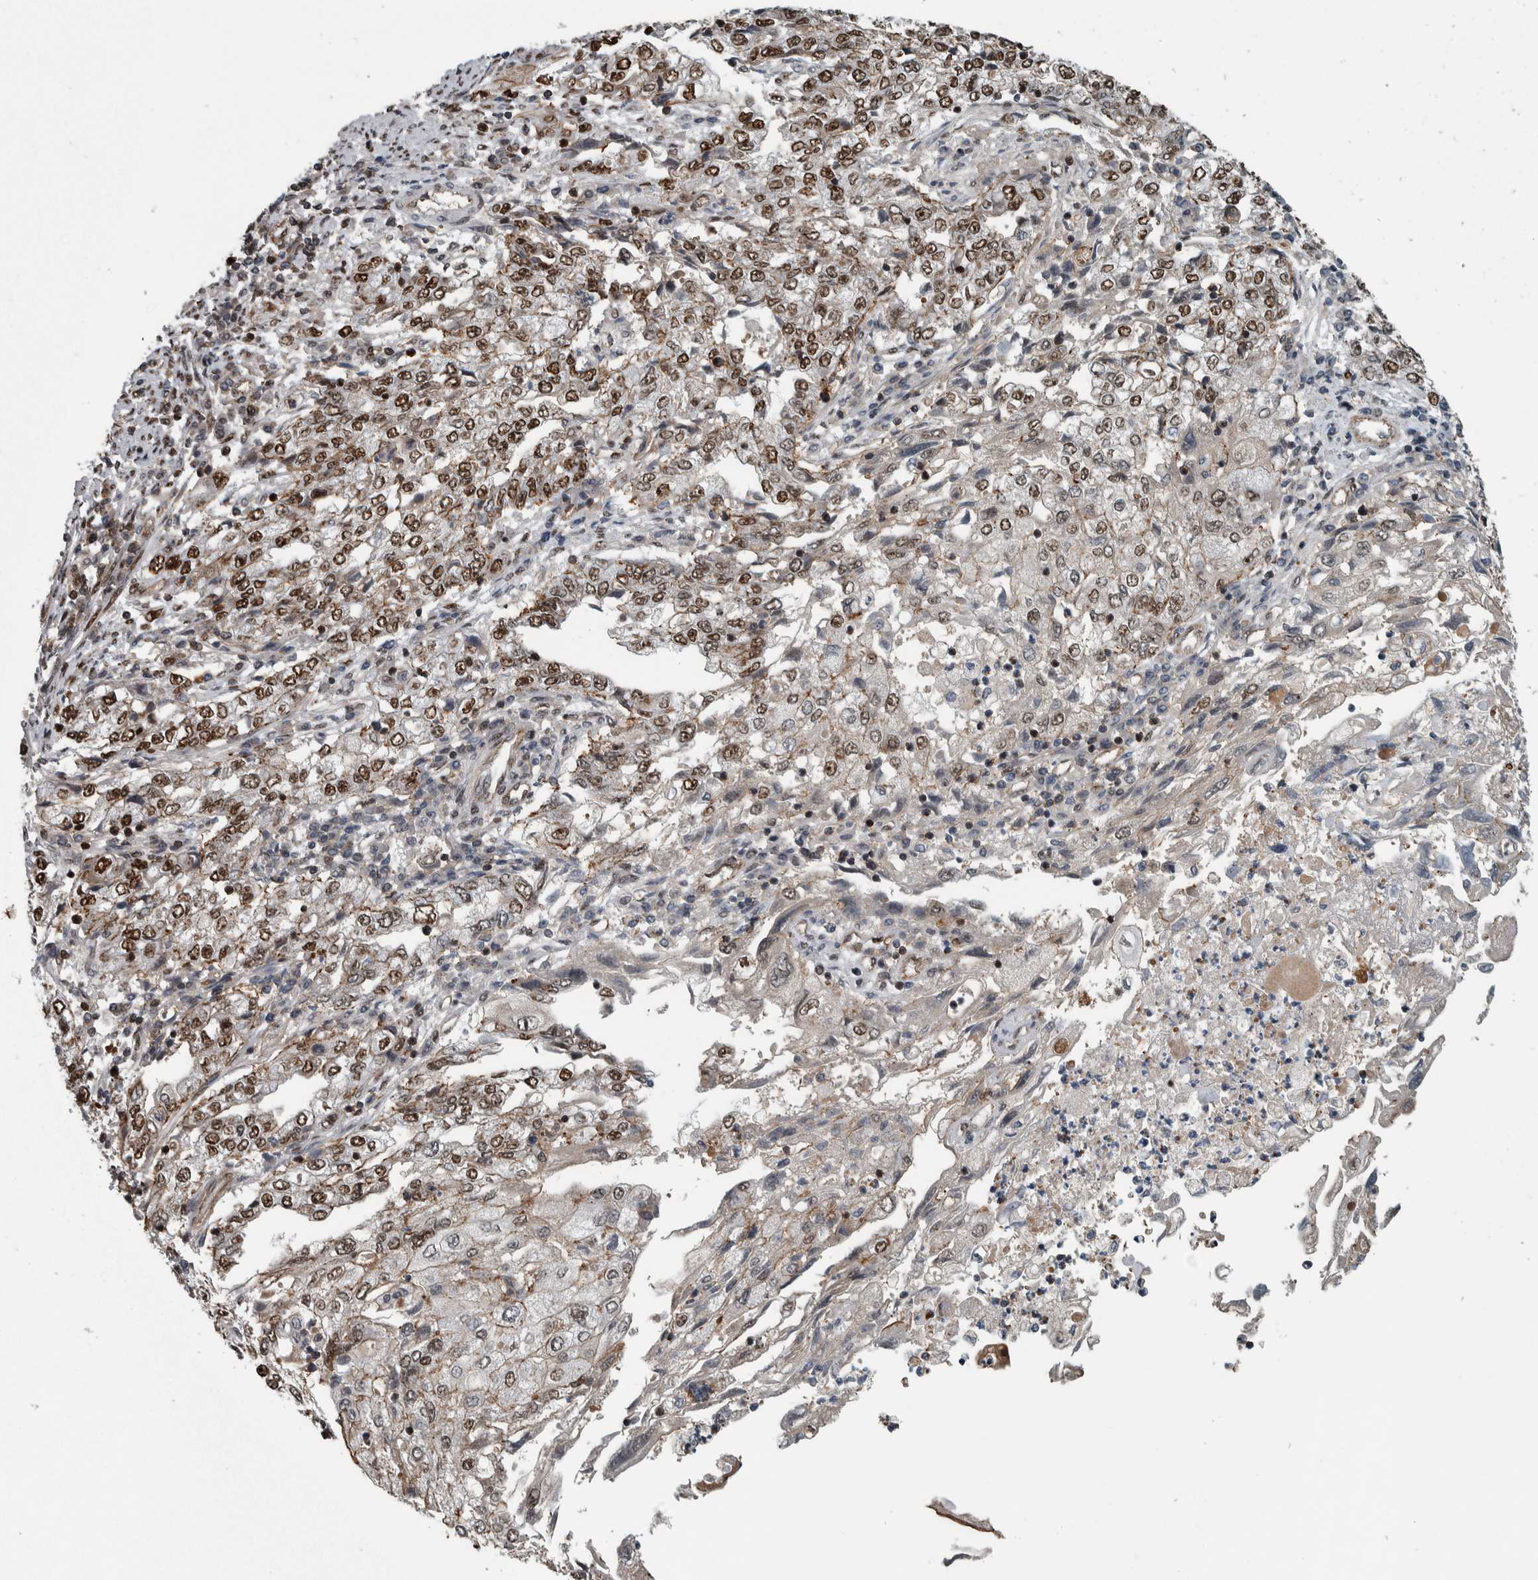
{"staining": {"intensity": "moderate", "quantity": ">75%", "location": "nuclear"}, "tissue": "endometrial cancer", "cell_type": "Tumor cells", "image_type": "cancer", "snomed": [{"axis": "morphology", "description": "Adenocarcinoma, NOS"}, {"axis": "topography", "description": "Endometrium"}], "caption": "A high-resolution image shows immunohistochemistry staining of endometrial adenocarcinoma, which shows moderate nuclear staining in approximately >75% of tumor cells.", "gene": "FAM135B", "patient": {"sex": "female", "age": 49}}